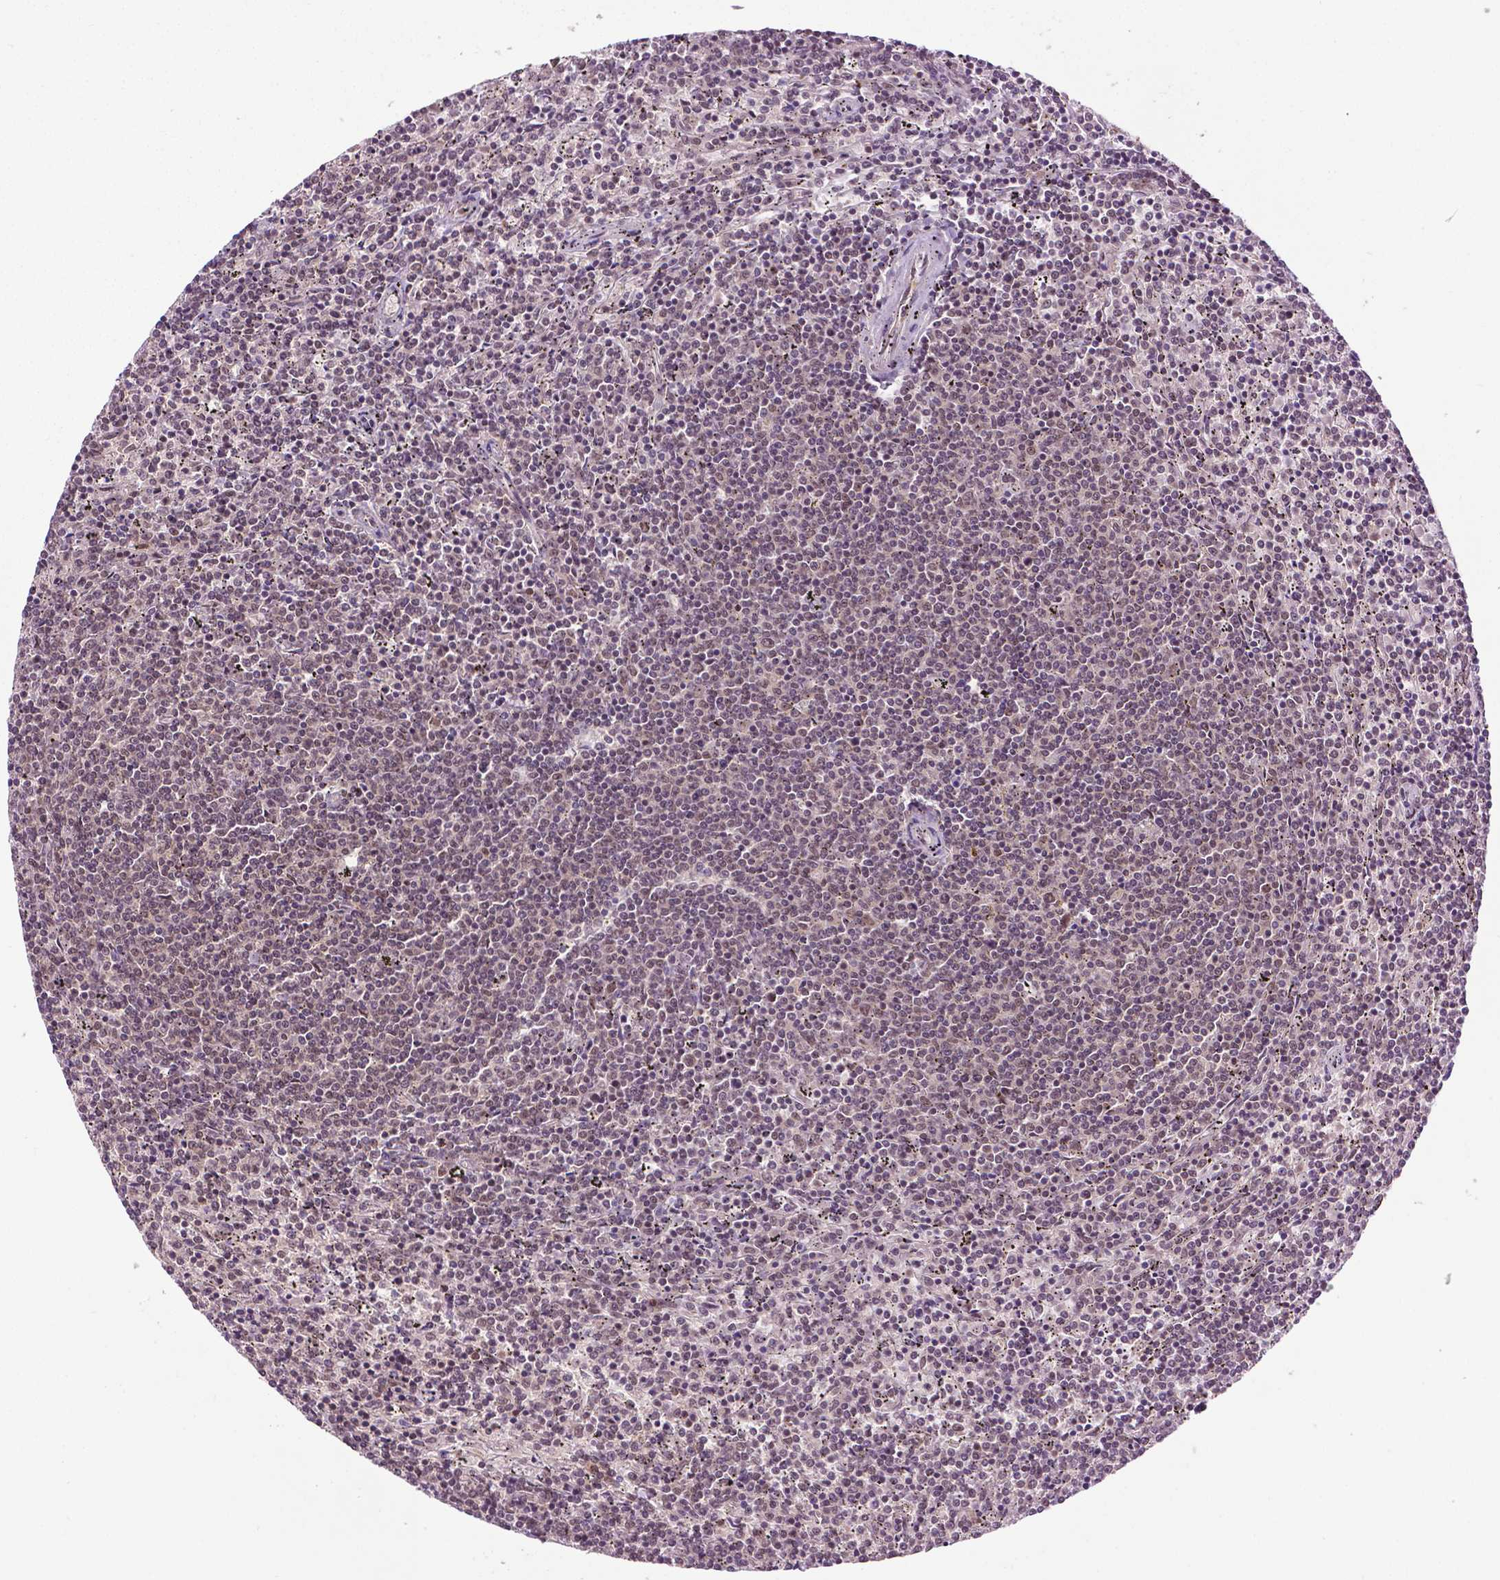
{"staining": {"intensity": "negative", "quantity": "none", "location": "none"}, "tissue": "lymphoma", "cell_type": "Tumor cells", "image_type": "cancer", "snomed": [{"axis": "morphology", "description": "Malignant lymphoma, non-Hodgkin's type, Low grade"}, {"axis": "topography", "description": "Spleen"}], "caption": "There is no significant positivity in tumor cells of lymphoma. (DAB (3,3'-diaminobenzidine) immunohistochemistry (IHC), high magnification).", "gene": "UBQLN4", "patient": {"sex": "female", "age": 50}}